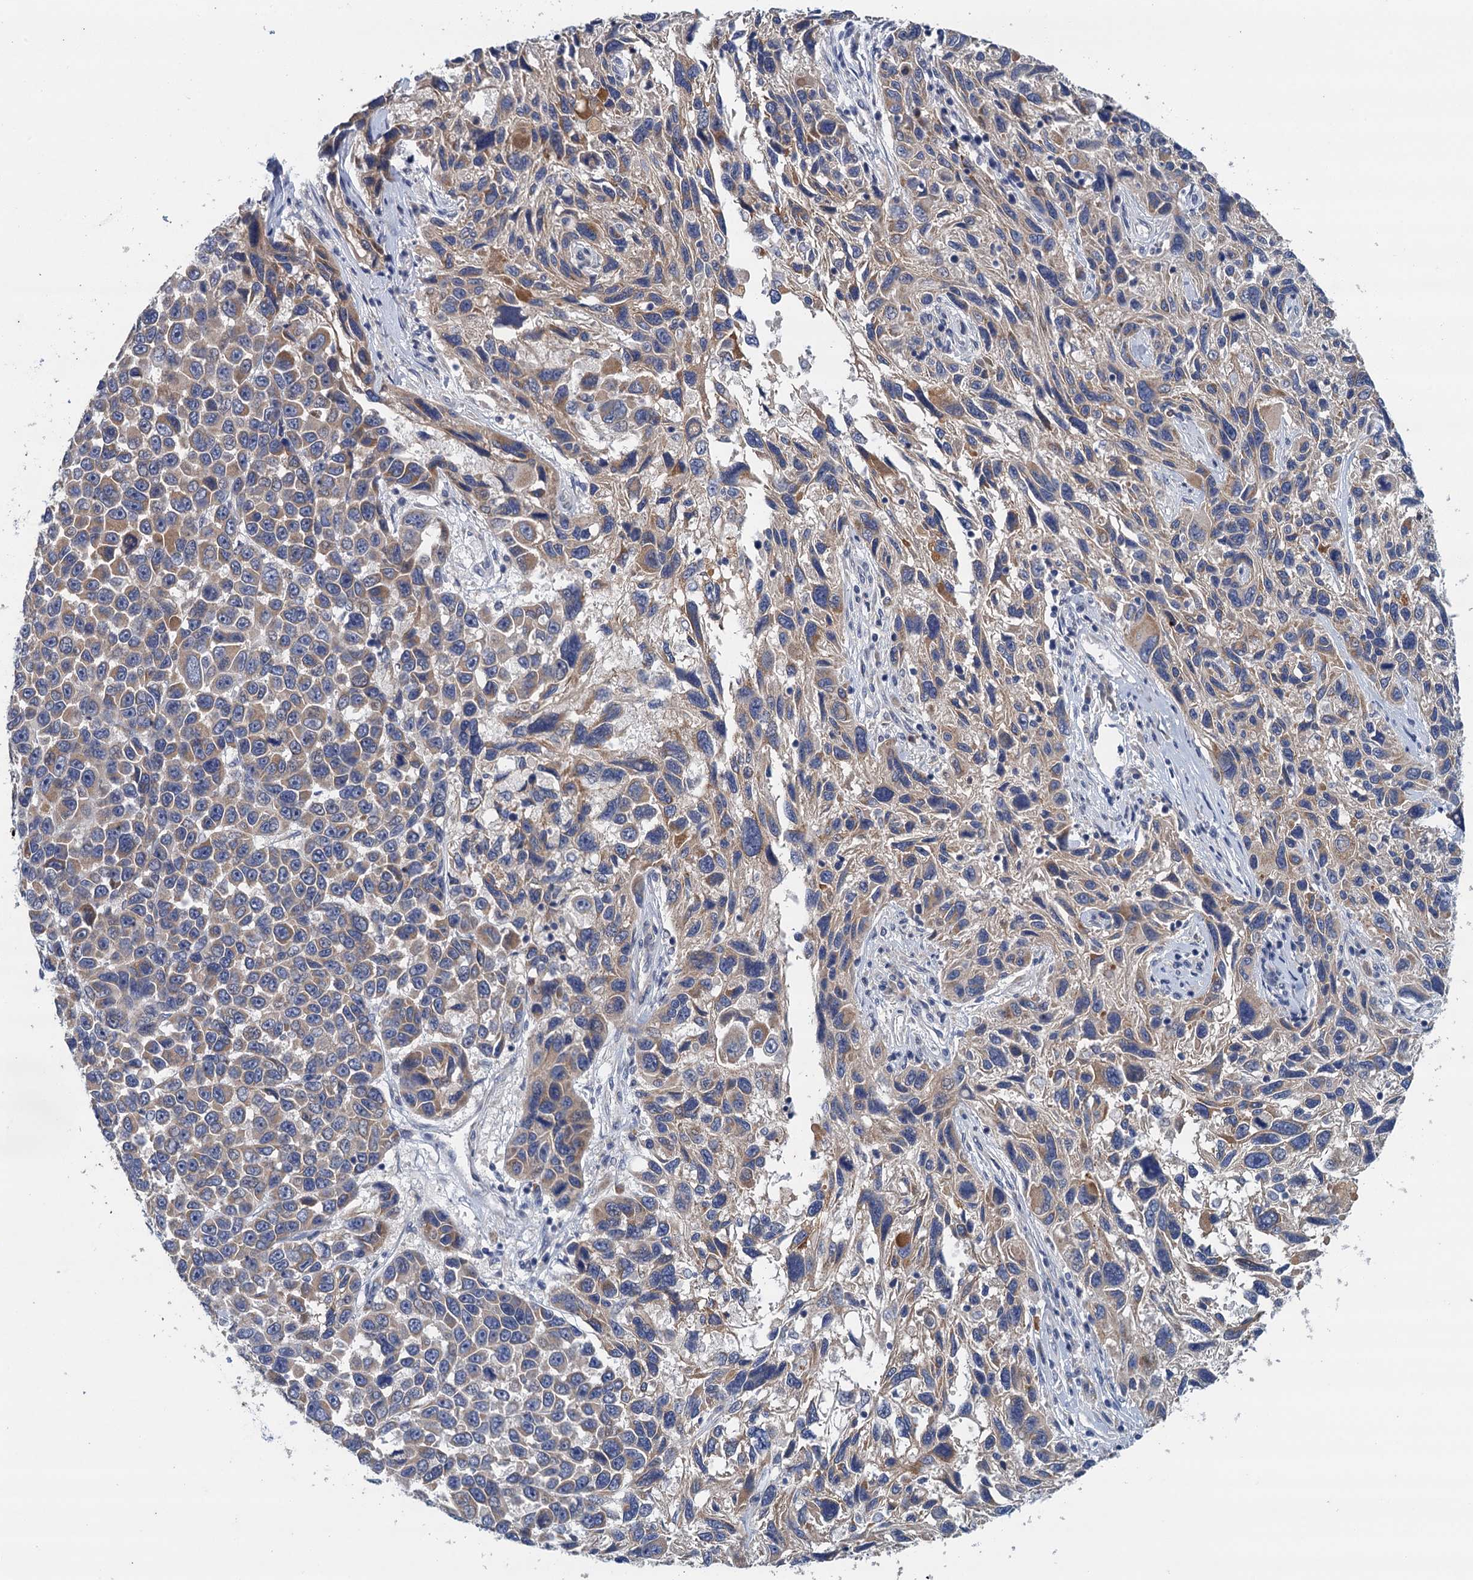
{"staining": {"intensity": "weak", "quantity": "<25%", "location": "cytoplasmic/membranous"}, "tissue": "melanoma", "cell_type": "Tumor cells", "image_type": "cancer", "snomed": [{"axis": "morphology", "description": "Malignant melanoma, NOS"}, {"axis": "topography", "description": "Skin"}], "caption": "Immunohistochemistry (IHC) photomicrograph of malignant melanoma stained for a protein (brown), which displays no positivity in tumor cells.", "gene": "TPCN1", "patient": {"sex": "male", "age": 53}}